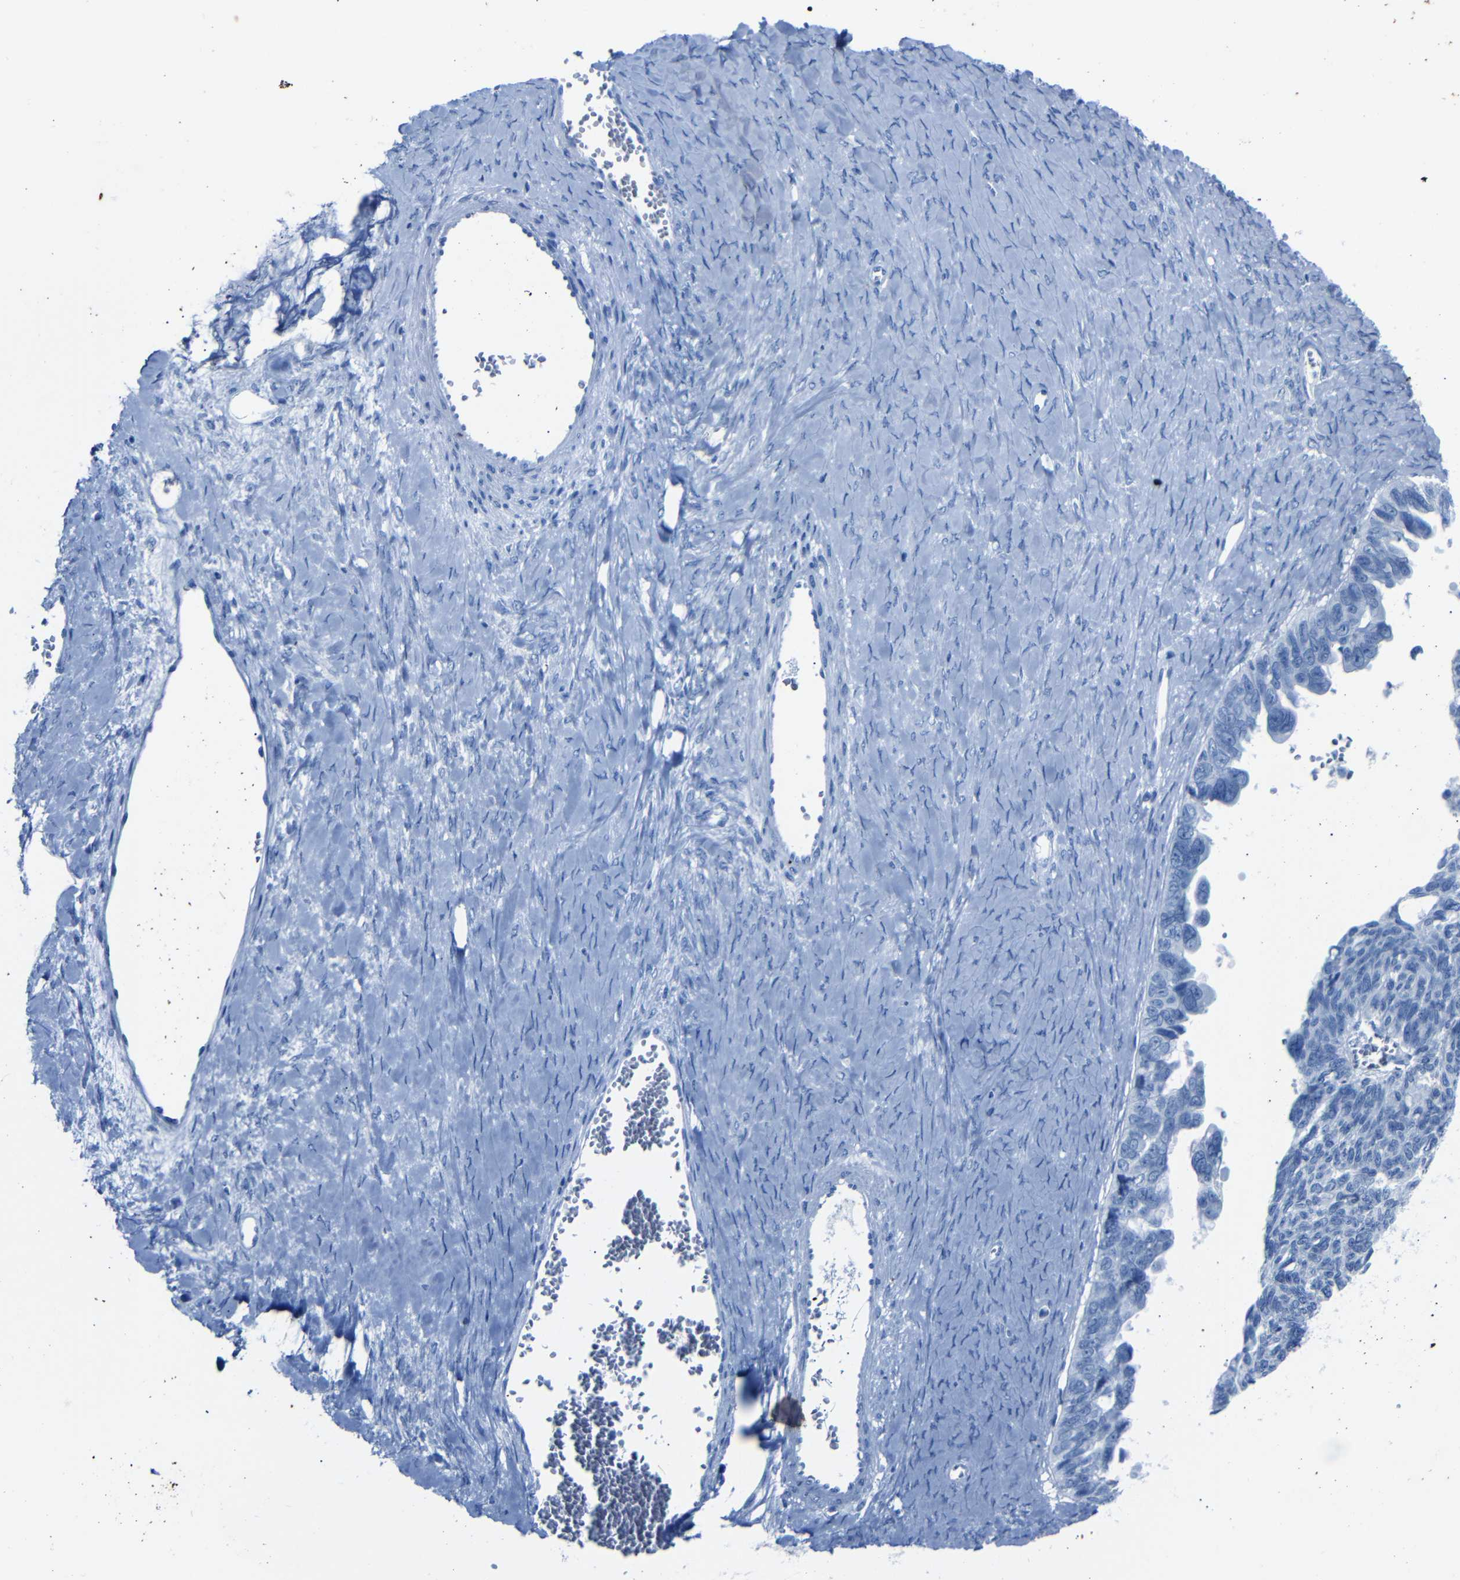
{"staining": {"intensity": "negative", "quantity": "none", "location": "none"}, "tissue": "ovarian cancer", "cell_type": "Tumor cells", "image_type": "cancer", "snomed": [{"axis": "morphology", "description": "Cystadenocarcinoma, serous, NOS"}, {"axis": "topography", "description": "Ovary"}], "caption": "This is an immunohistochemistry (IHC) image of human ovarian cancer. There is no staining in tumor cells.", "gene": "CLDN11", "patient": {"sex": "female", "age": 79}}